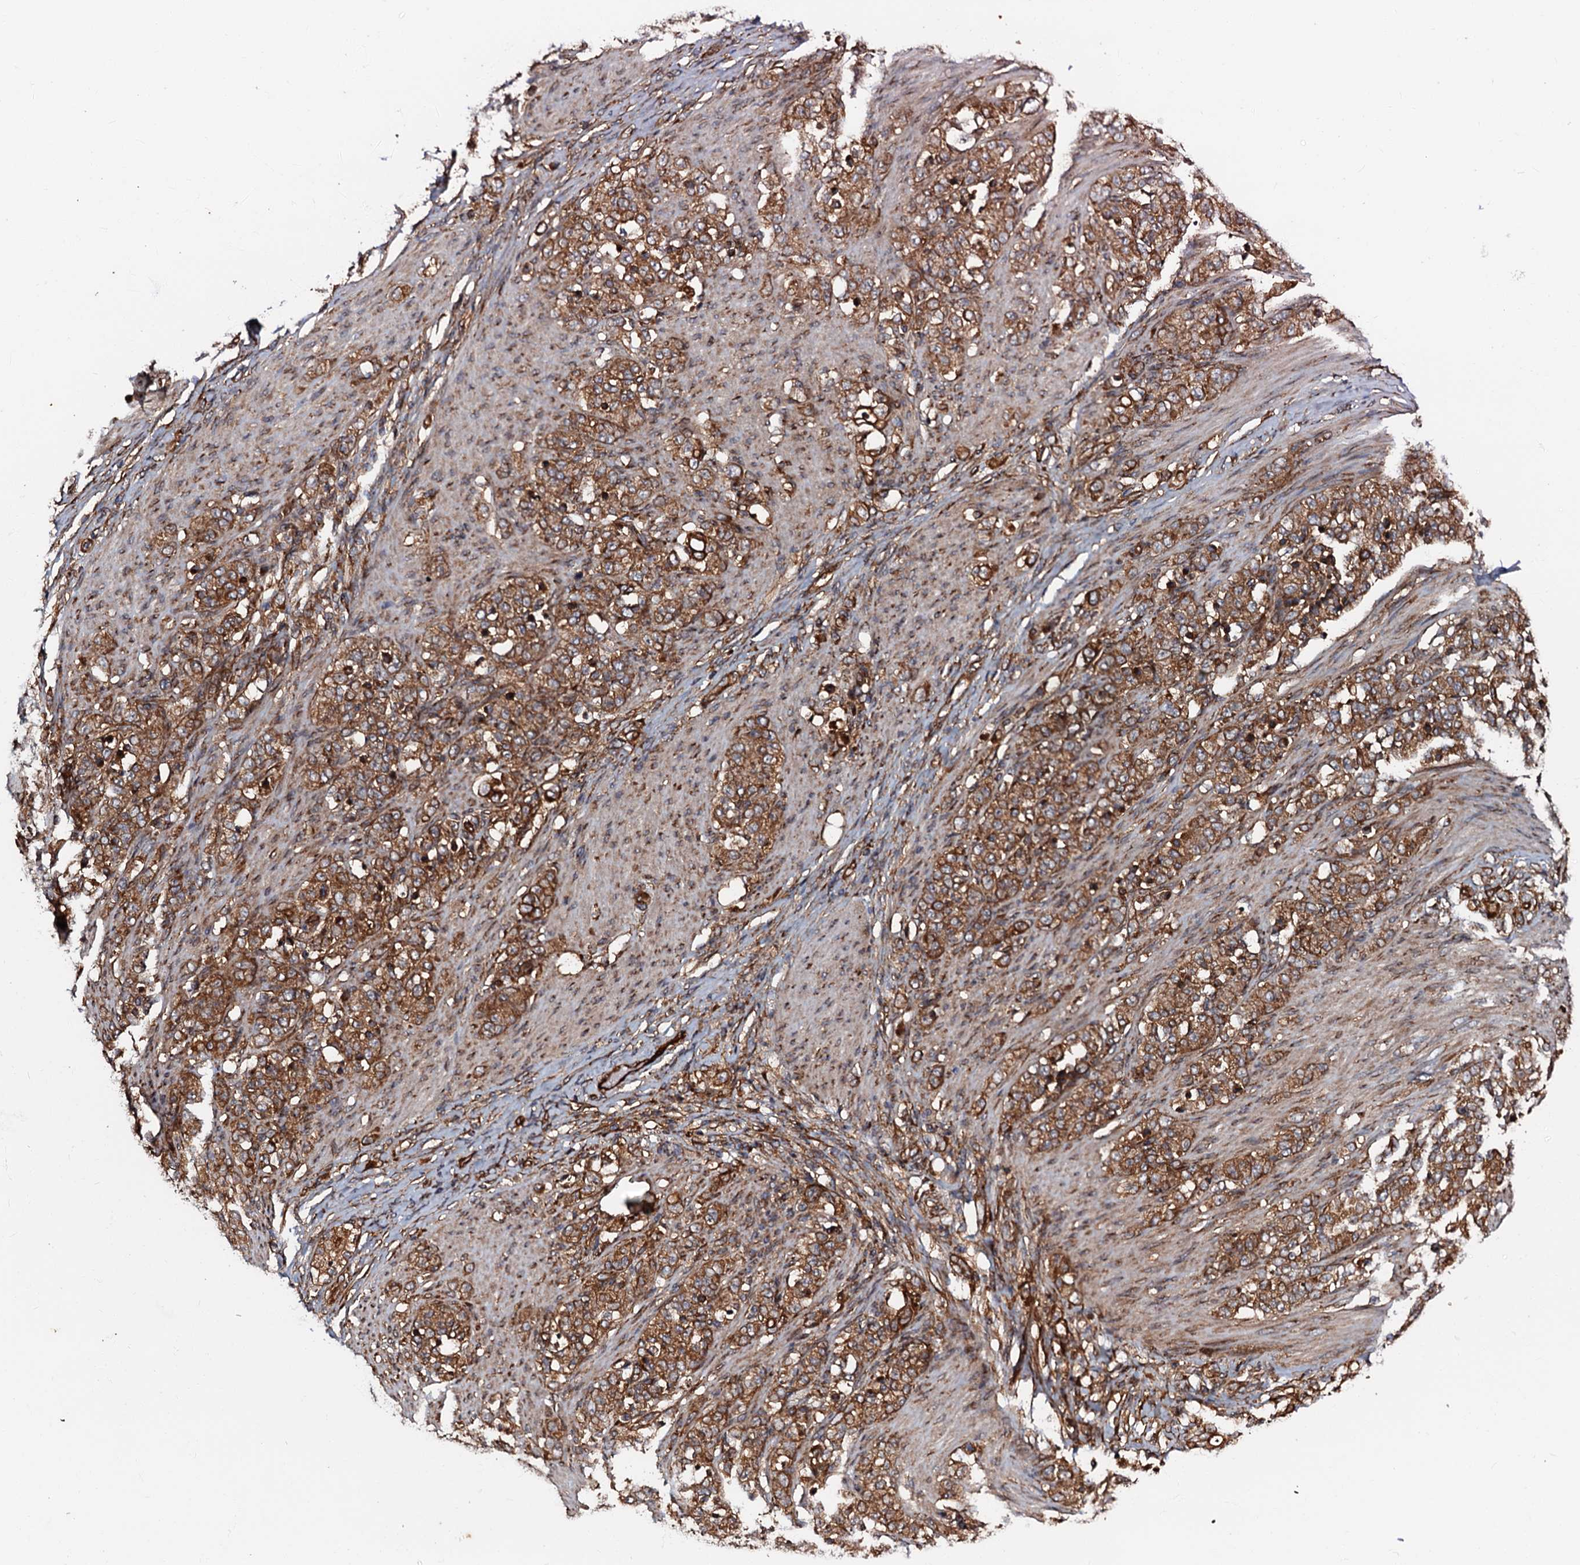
{"staining": {"intensity": "strong", "quantity": ">75%", "location": "cytoplasmic/membranous"}, "tissue": "stomach cancer", "cell_type": "Tumor cells", "image_type": "cancer", "snomed": [{"axis": "morphology", "description": "Adenocarcinoma, NOS"}, {"axis": "topography", "description": "Stomach"}], "caption": "A high amount of strong cytoplasmic/membranous staining is present in about >75% of tumor cells in stomach cancer (adenocarcinoma) tissue.", "gene": "BLOC1S6", "patient": {"sex": "female", "age": 79}}